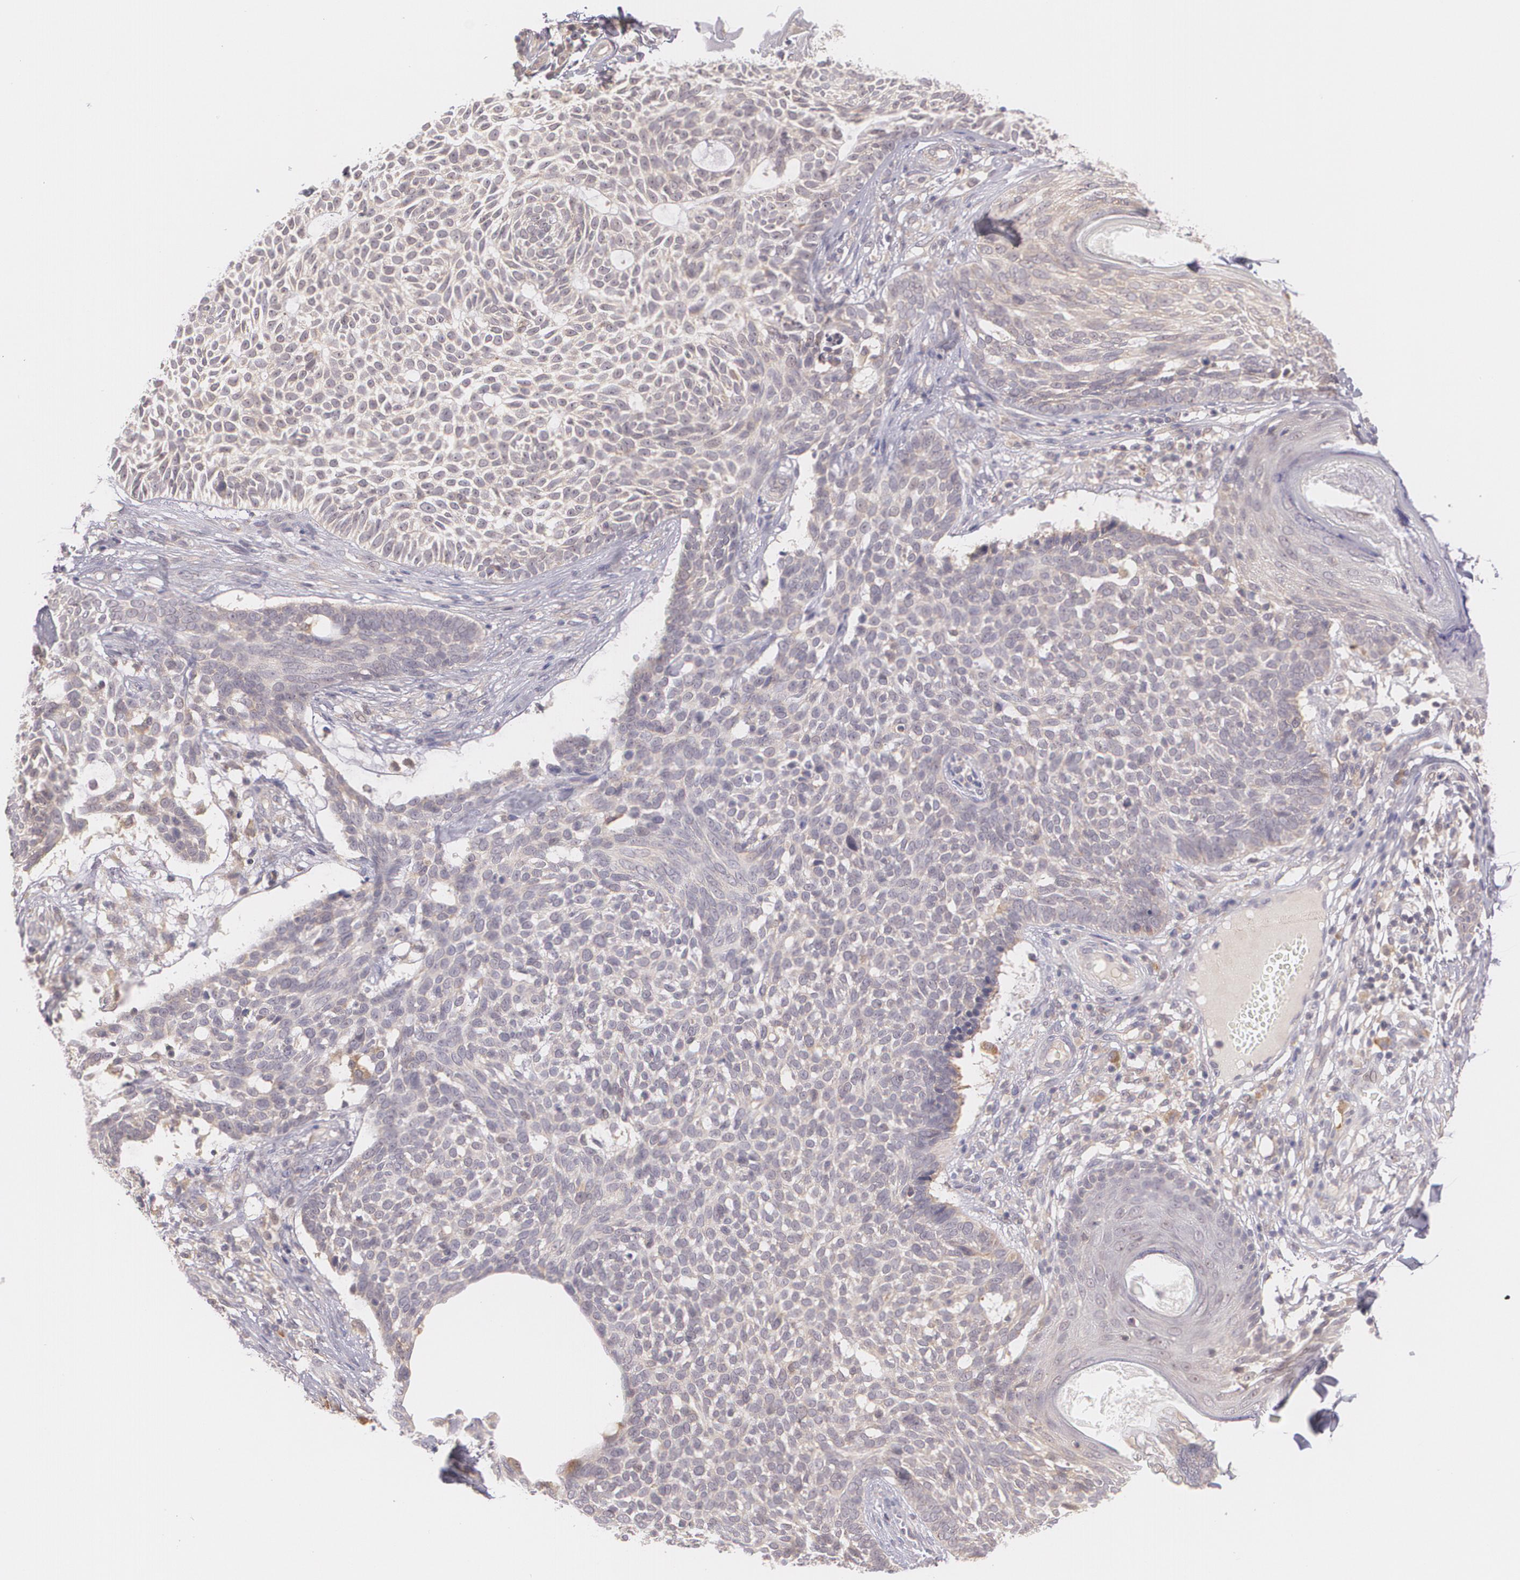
{"staining": {"intensity": "weak", "quantity": ">75%", "location": "cytoplasmic/membranous"}, "tissue": "skin cancer", "cell_type": "Tumor cells", "image_type": "cancer", "snomed": [{"axis": "morphology", "description": "Basal cell carcinoma"}, {"axis": "topography", "description": "Skin"}], "caption": "Immunohistochemical staining of human skin cancer shows weak cytoplasmic/membranous protein positivity in about >75% of tumor cells.", "gene": "CCL17", "patient": {"sex": "male", "age": 74}}